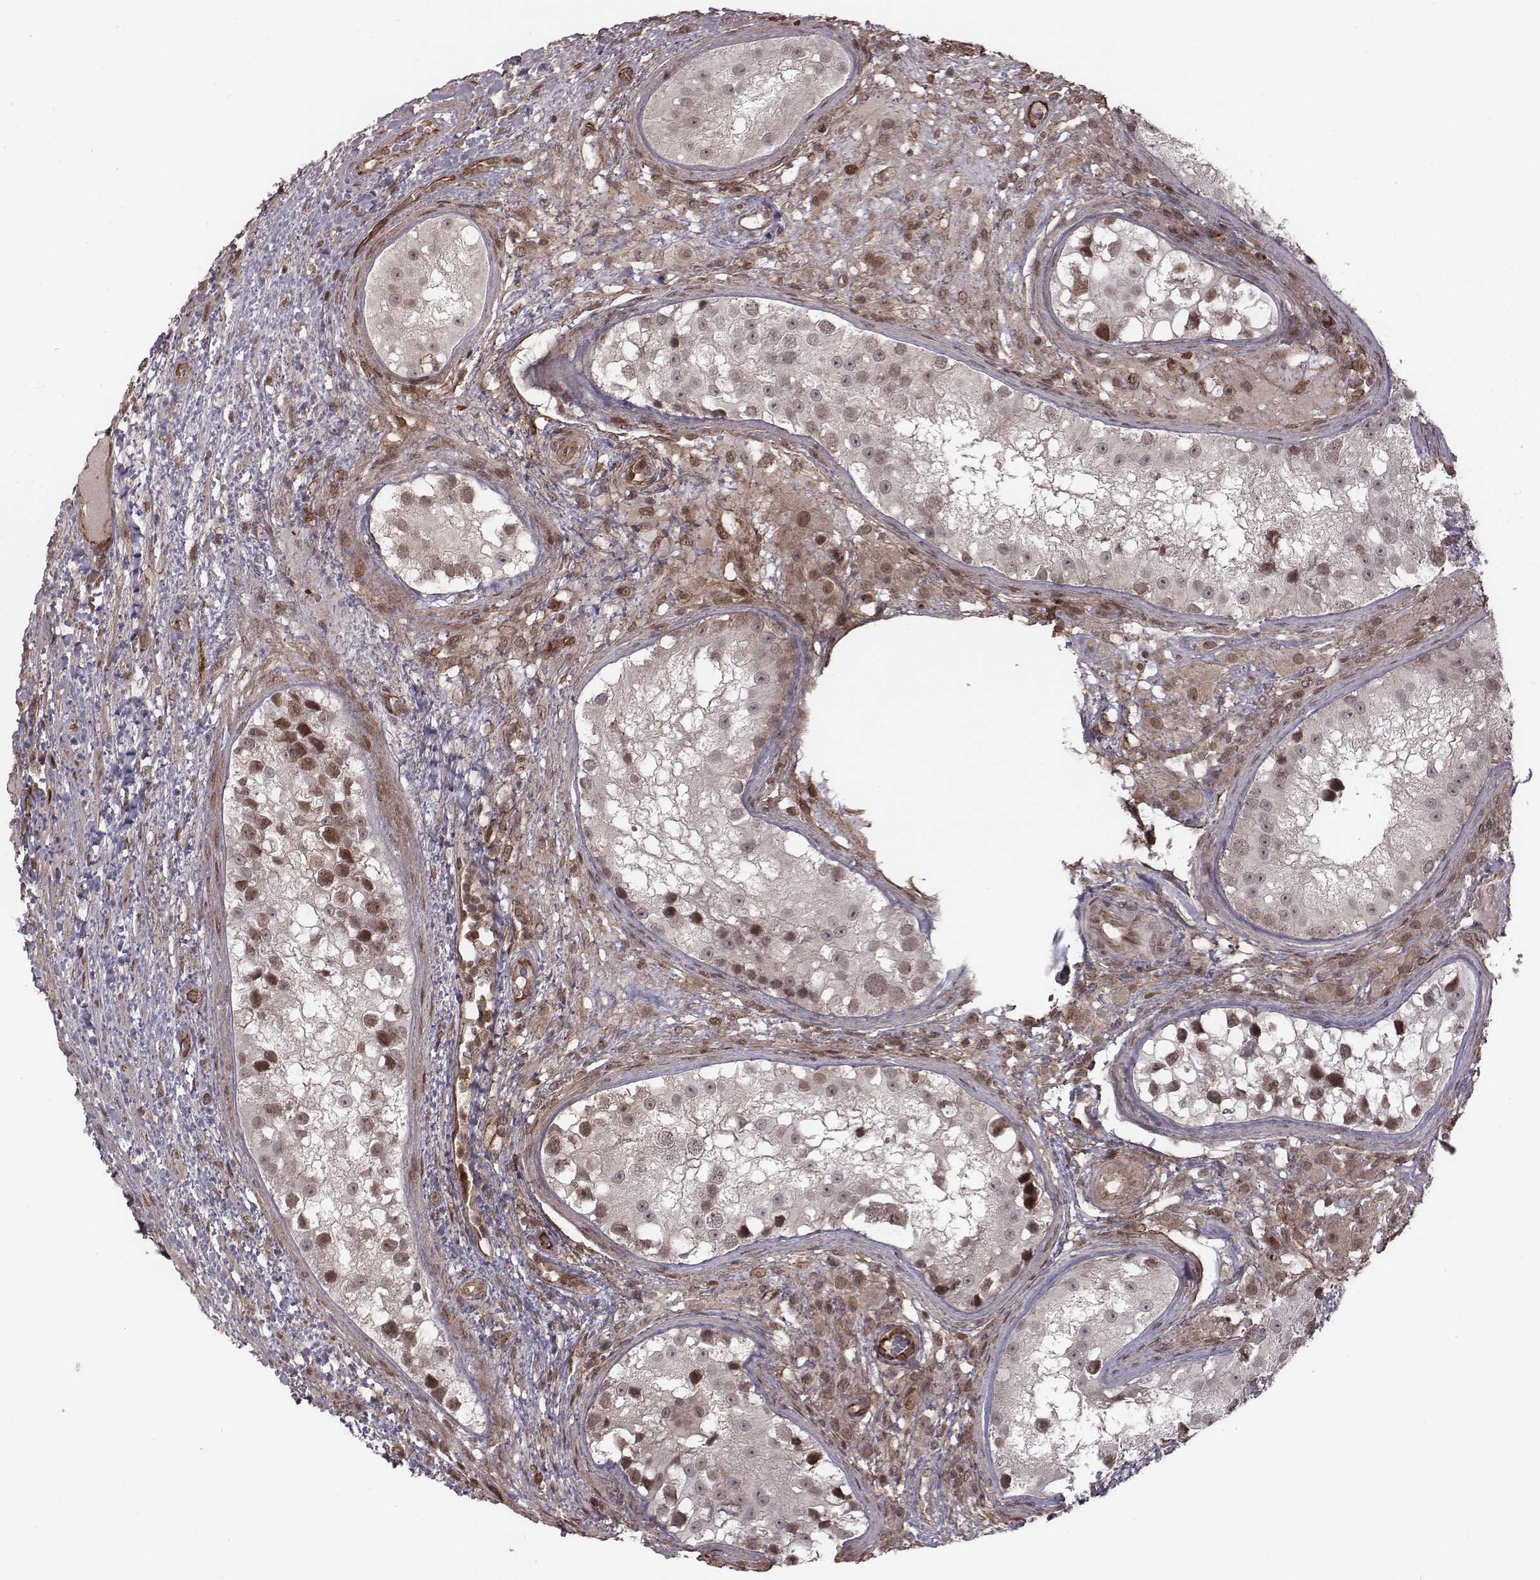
{"staining": {"intensity": "moderate", "quantity": "<25%", "location": "cytoplasmic/membranous,nuclear"}, "tissue": "testis cancer", "cell_type": "Tumor cells", "image_type": "cancer", "snomed": [{"axis": "morphology", "description": "Carcinoma, Embryonal, NOS"}, {"axis": "topography", "description": "Testis"}], "caption": "A histopathology image of human testis cancer stained for a protein exhibits moderate cytoplasmic/membranous and nuclear brown staining in tumor cells.", "gene": "RPL3", "patient": {"sex": "male", "age": 24}}